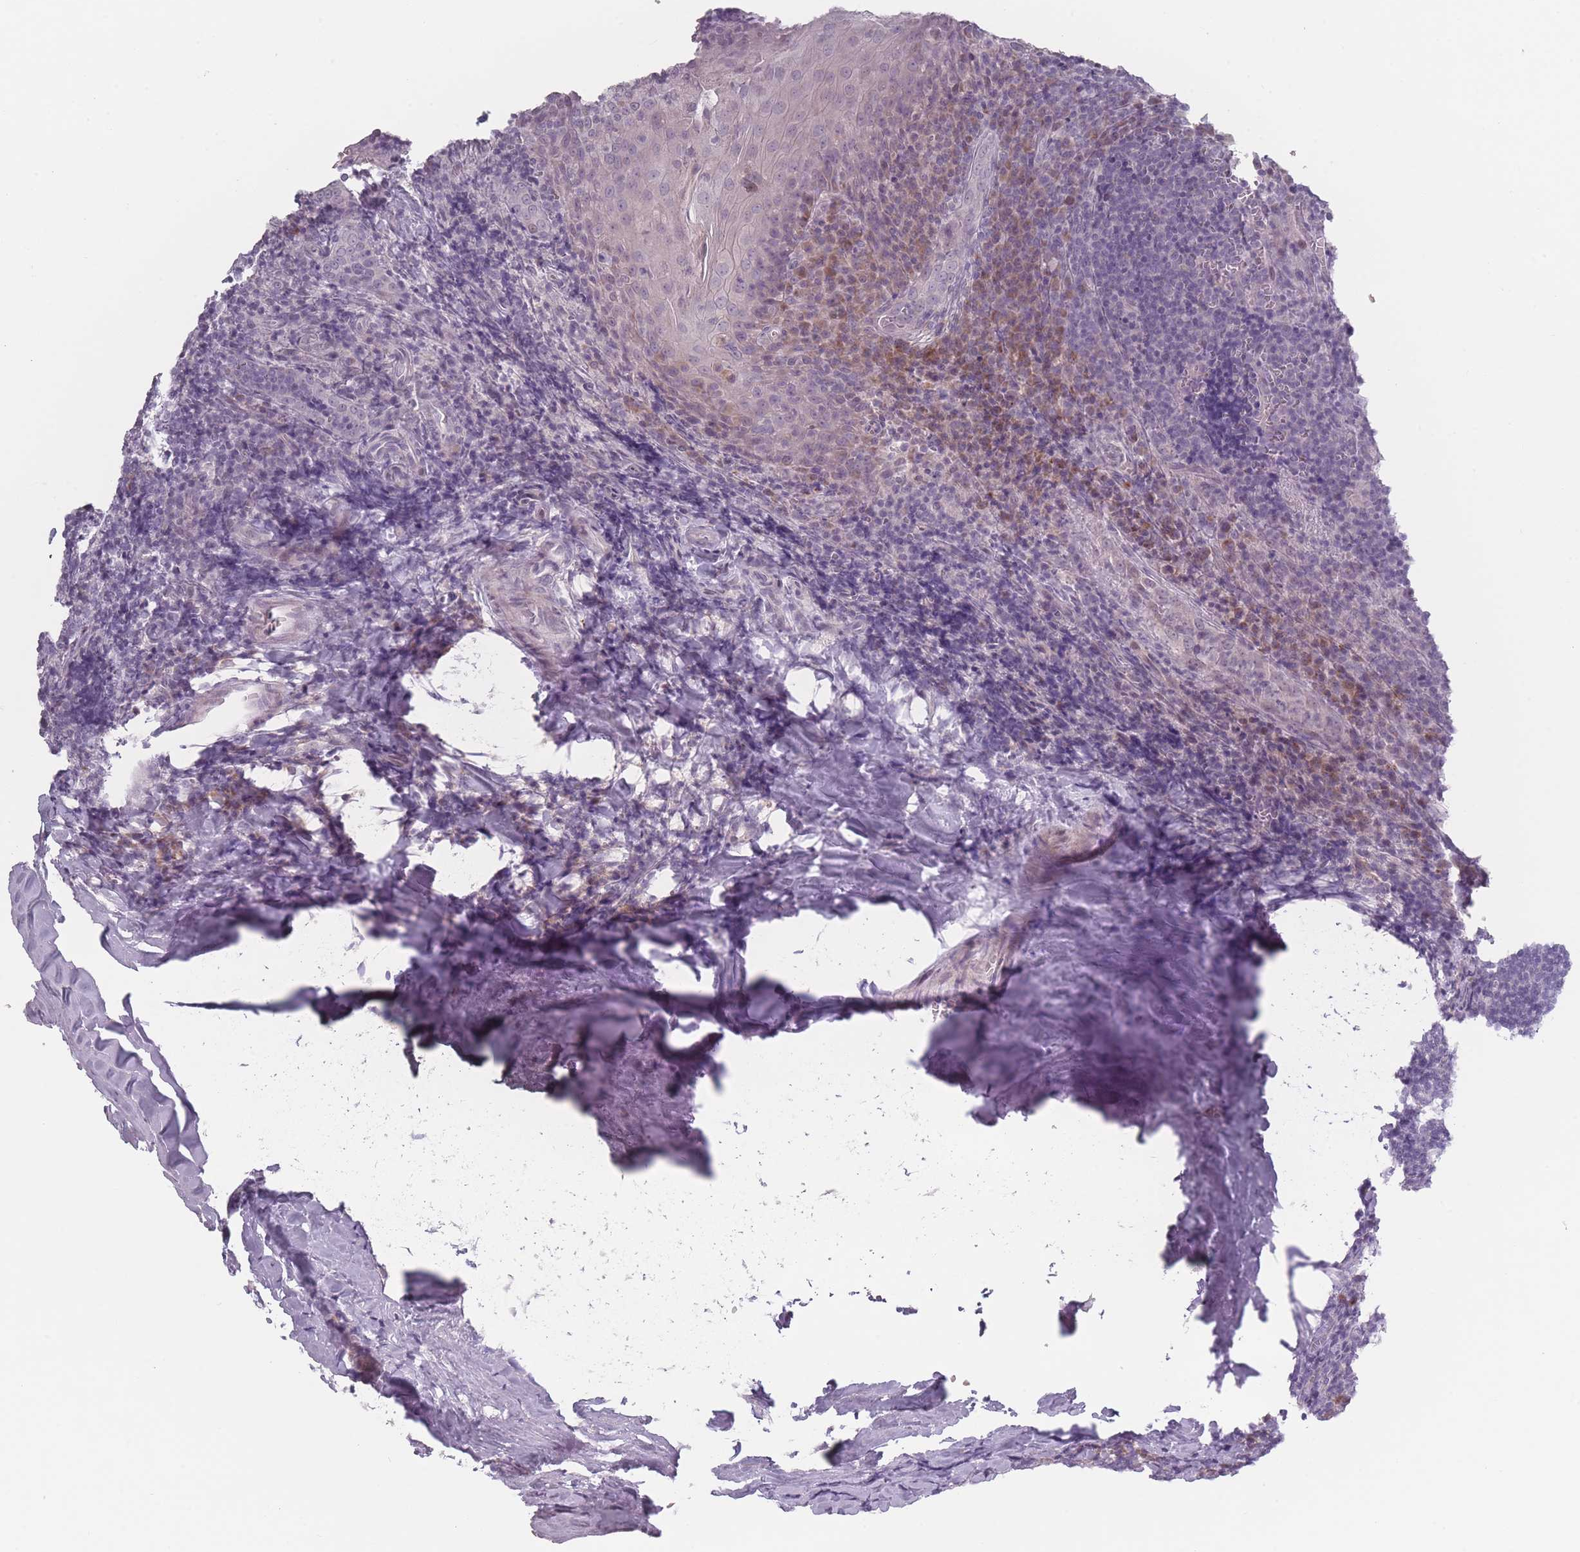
{"staining": {"intensity": "negative", "quantity": "none", "location": "none"}, "tissue": "tonsil", "cell_type": "Germinal center cells", "image_type": "normal", "snomed": [{"axis": "morphology", "description": "Normal tissue, NOS"}, {"axis": "topography", "description": "Tonsil"}], "caption": "Germinal center cells are negative for protein expression in normal human tonsil. The staining is performed using DAB (3,3'-diaminobenzidine) brown chromogen with nuclei counter-stained in using hematoxylin.", "gene": "RASL10B", "patient": {"sex": "male", "age": 27}}